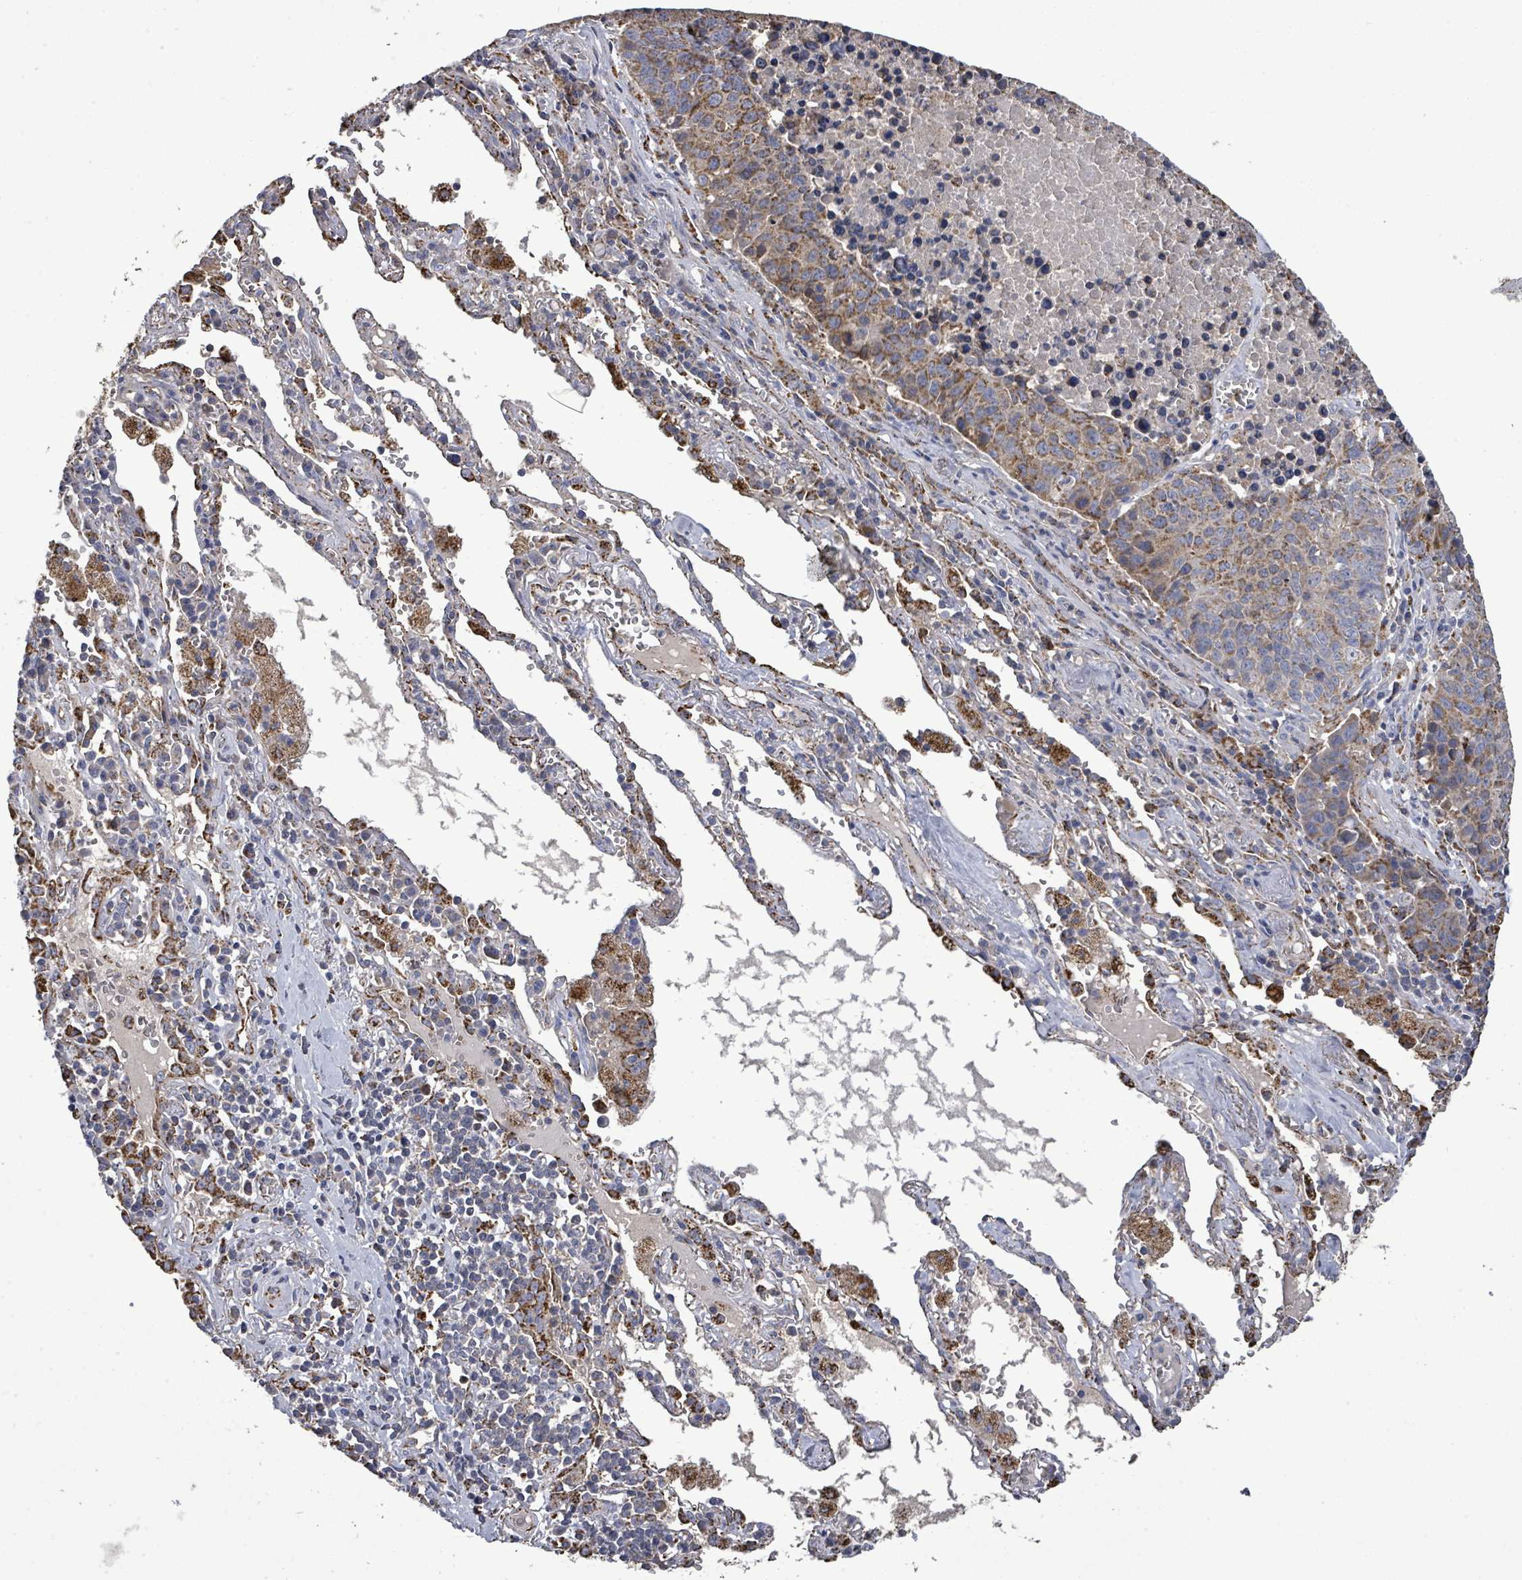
{"staining": {"intensity": "moderate", "quantity": "<25%", "location": "cytoplasmic/membranous"}, "tissue": "lung cancer", "cell_type": "Tumor cells", "image_type": "cancer", "snomed": [{"axis": "morphology", "description": "Squamous cell carcinoma, NOS"}, {"axis": "topography", "description": "Lung"}], "caption": "This micrograph demonstrates immunohistochemistry staining of squamous cell carcinoma (lung), with low moderate cytoplasmic/membranous positivity in approximately <25% of tumor cells.", "gene": "MTMR12", "patient": {"sex": "female", "age": 66}}